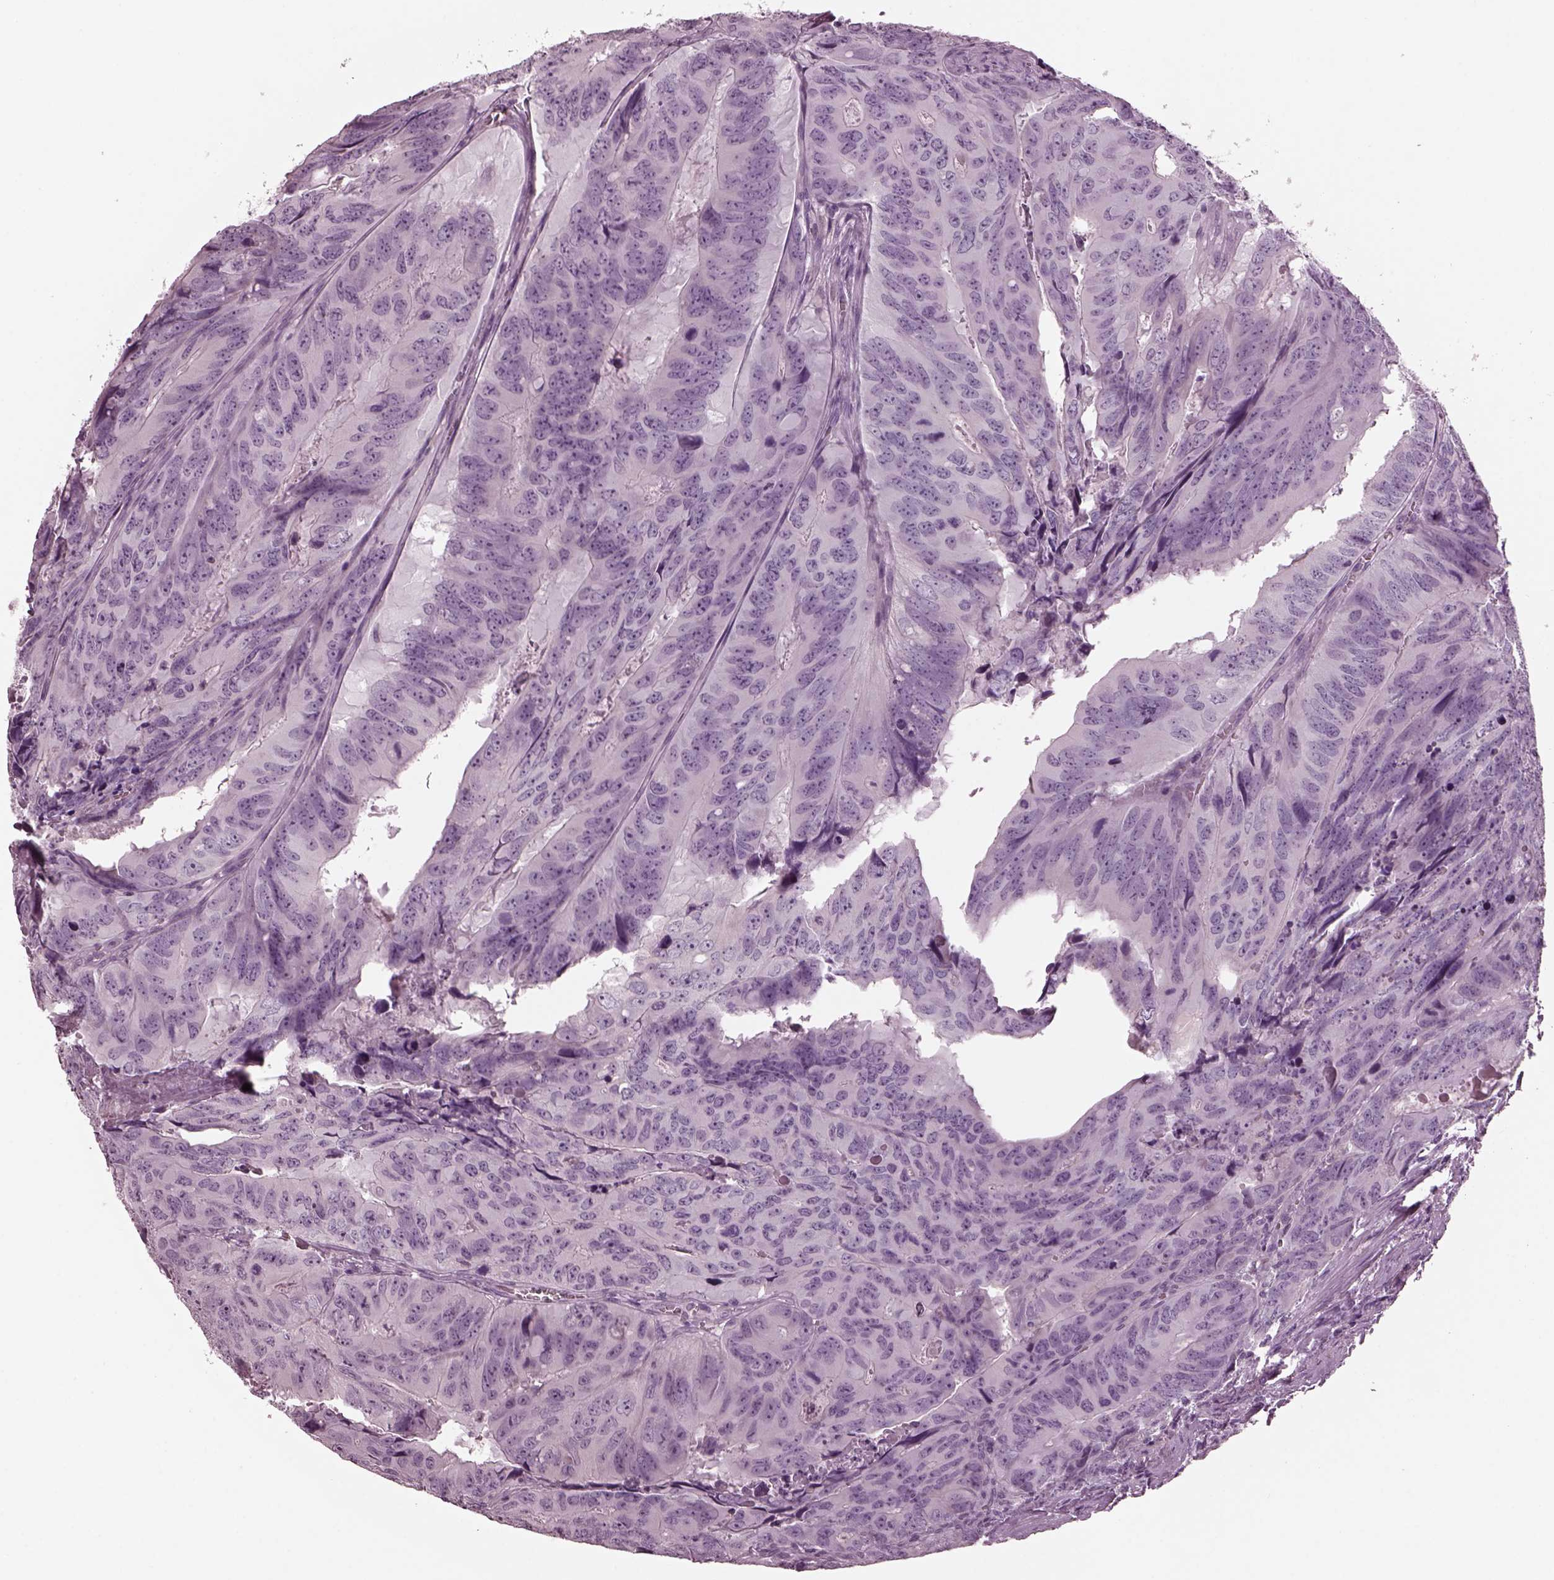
{"staining": {"intensity": "negative", "quantity": "none", "location": "none"}, "tissue": "colorectal cancer", "cell_type": "Tumor cells", "image_type": "cancer", "snomed": [{"axis": "morphology", "description": "Adenocarcinoma, NOS"}, {"axis": "topography", "description": "Colon"}], "caption": "There is no significant positivity in tumor cells of colorectal adenocarcinoma.", "gene": "MIB2", "patient": {"sex": "male", "age": 79}}